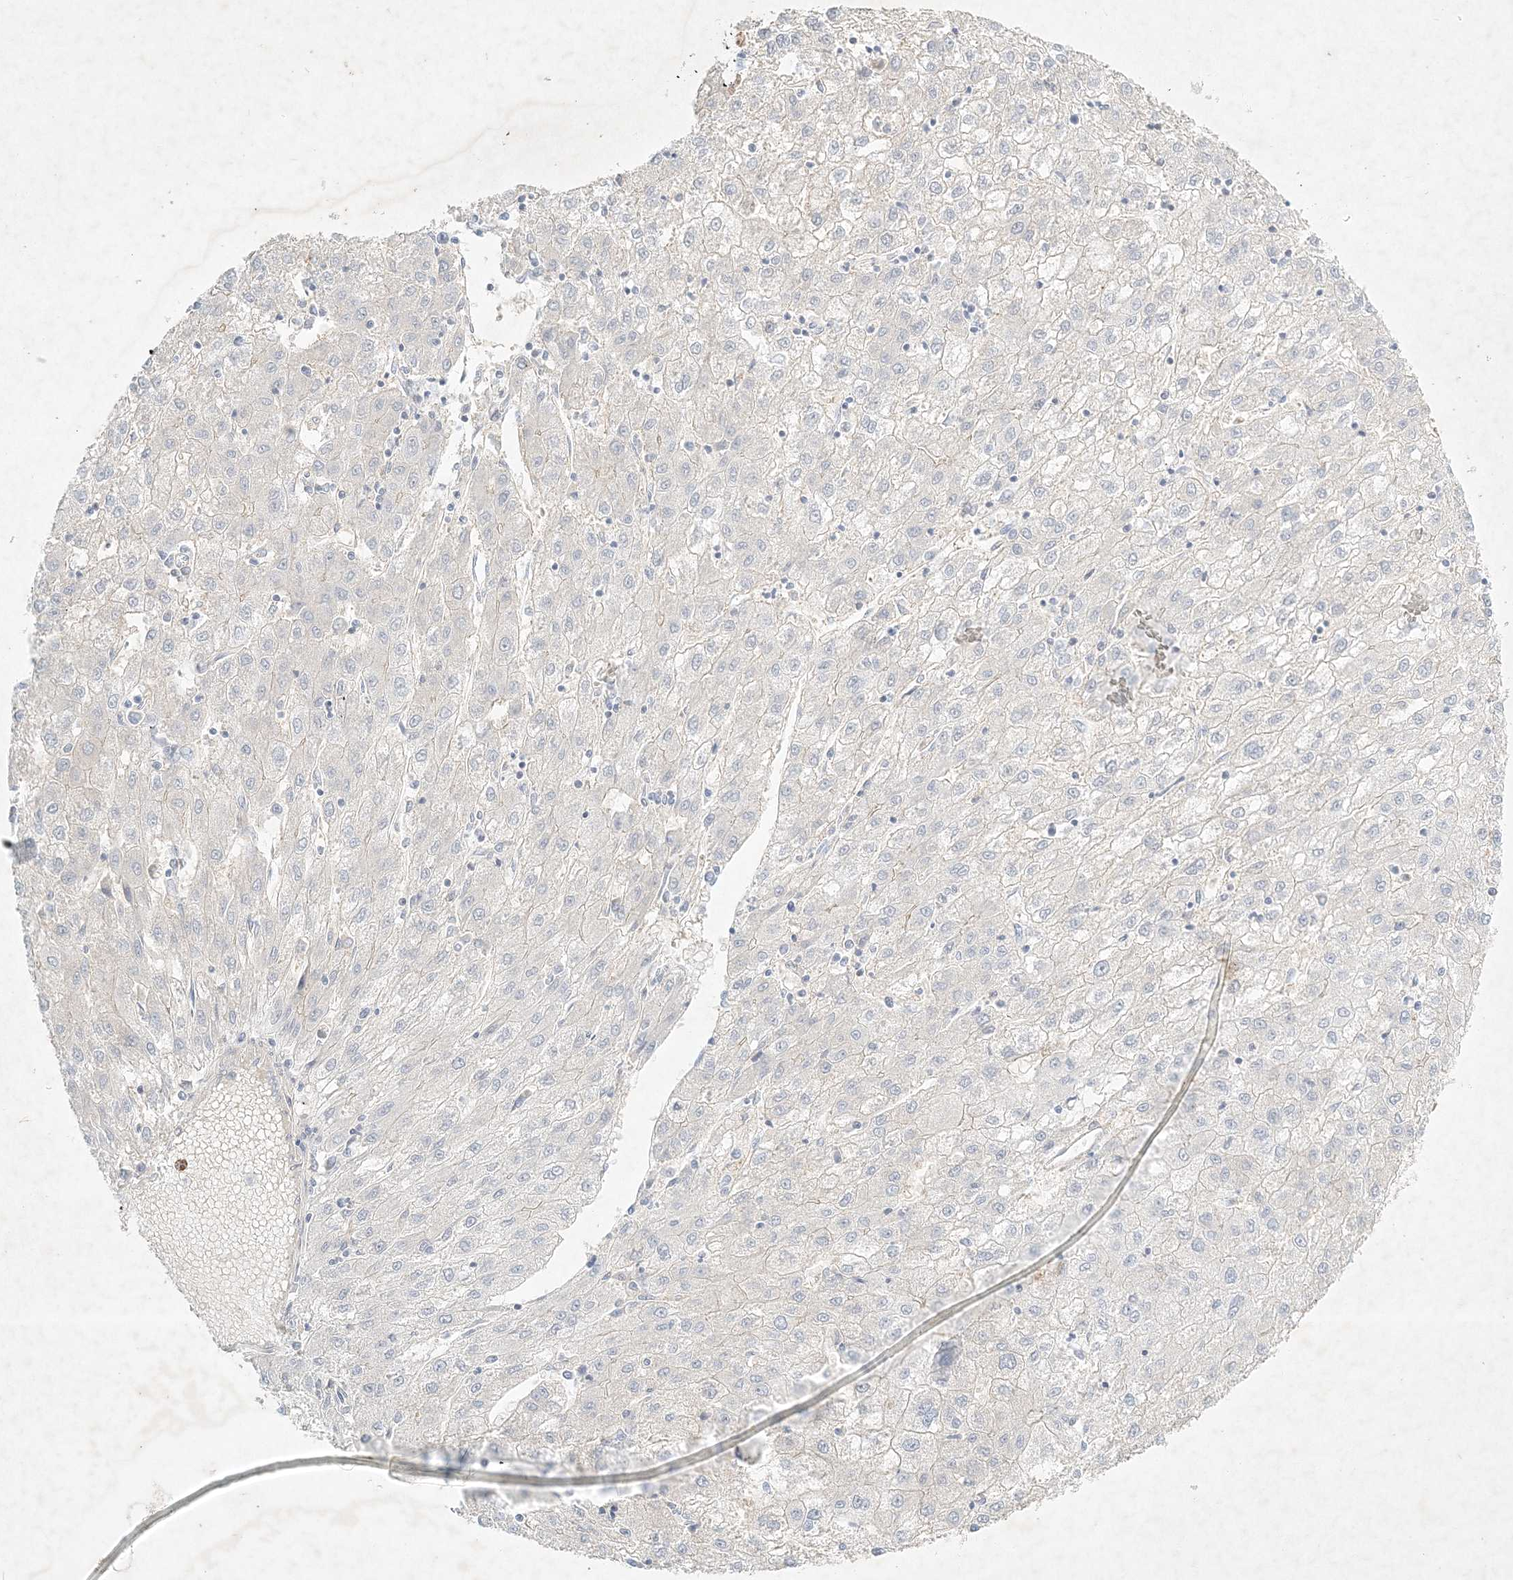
{"staining": {"intensity": "negative", "quantity": "none", "location": "none"}, "tissue": "liver cancer", "cell_type": "Tumor cells", "image_type": "cancer", "snomed": [{"axis": "morphology", "description": "Carcinoma, Hepatocellular, NOS"}, {"axis": "topography", "description": "Liver"}], "caption": "Tumor cells are negative for protein expression in human liver cancer.", "gene": "STK11IP", "patient": {"sex": "male", "age": 72}}